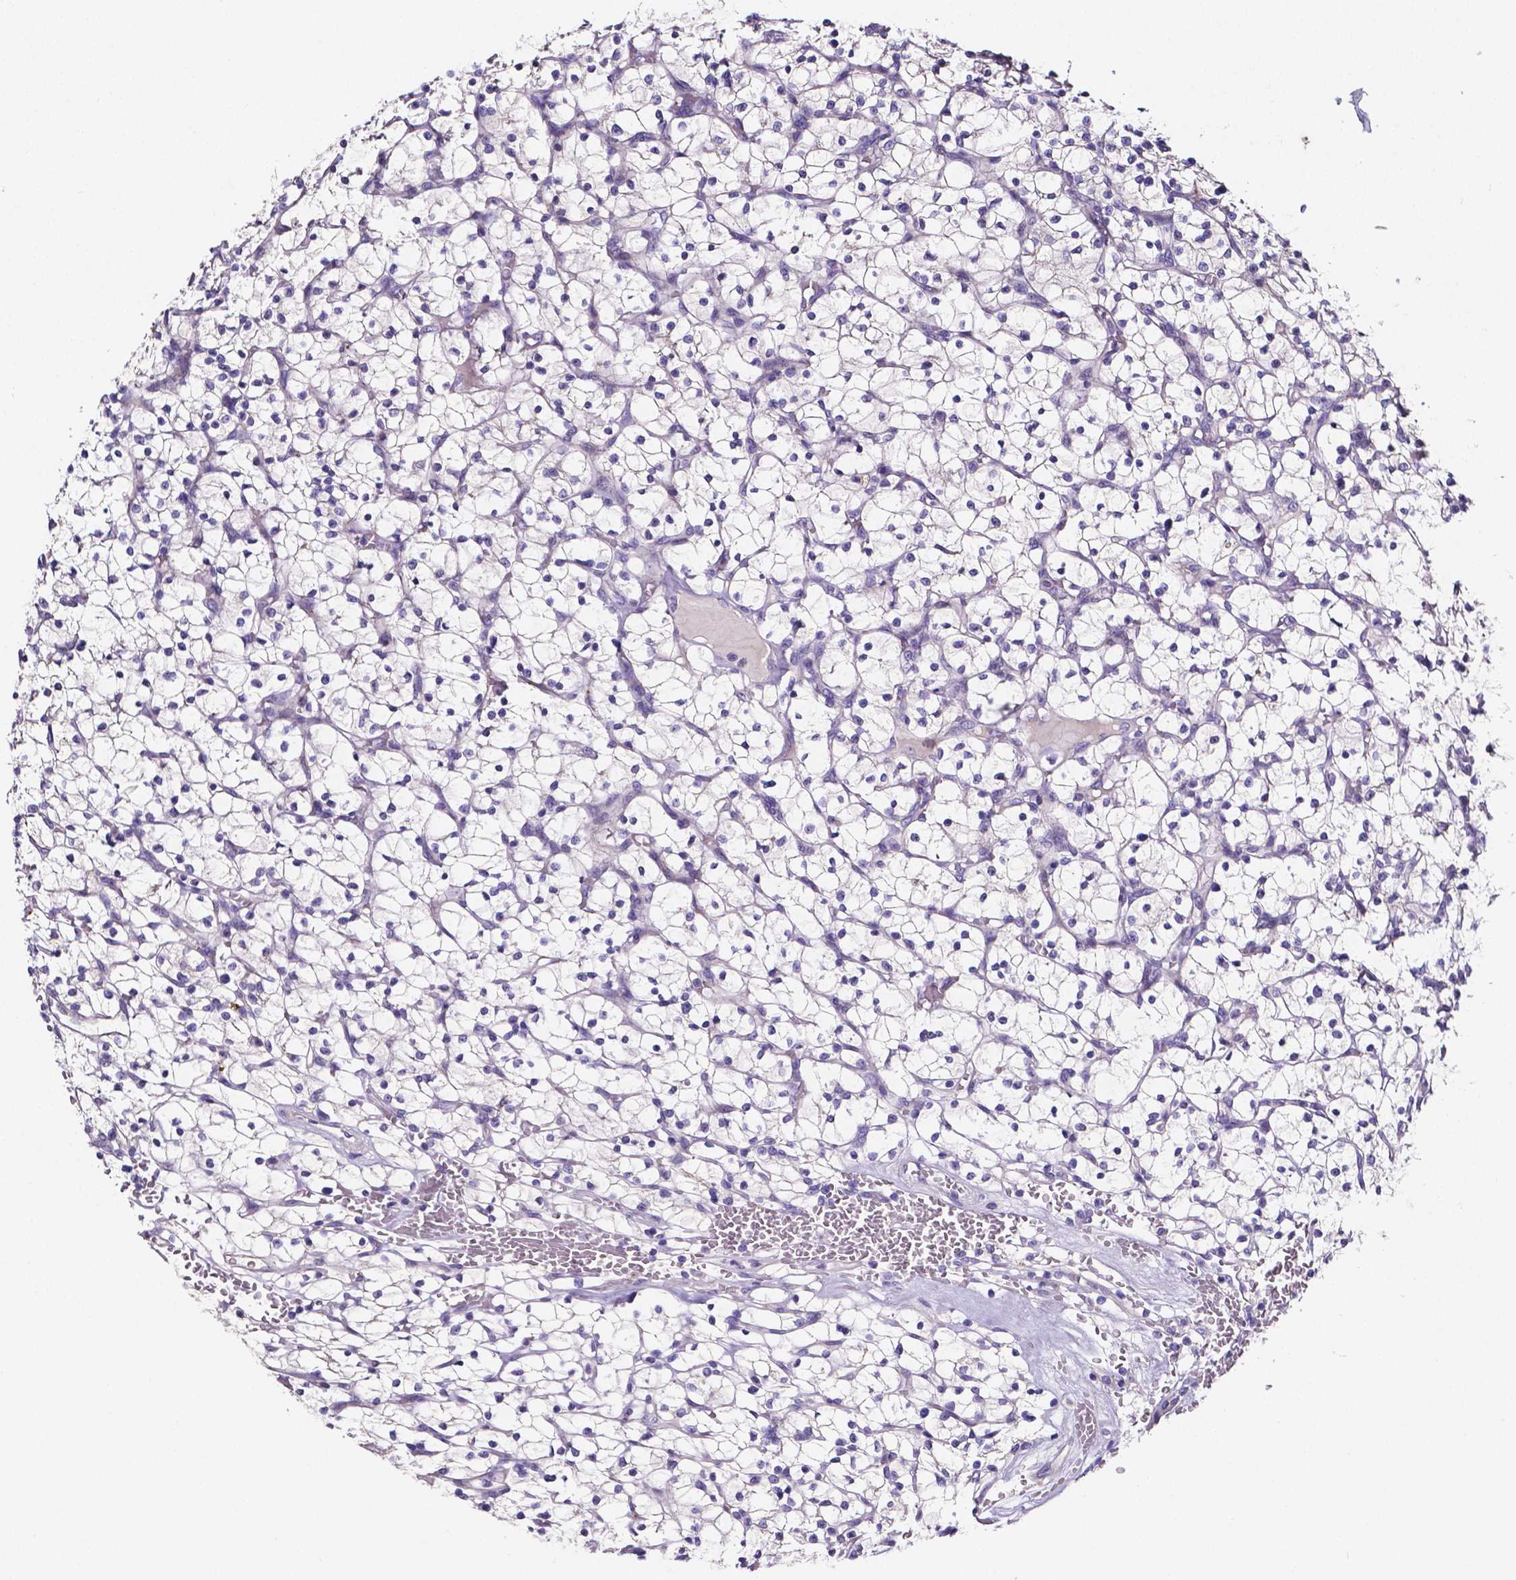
{"staining": {"intensity": "negative", "quantity": "none", "location": "none"}, "tissue": "renal cancer", "cell_type": "Tumor cells", "image_type": "cancer", "snomed": [{"axis": "morphology", "description": "Adenocarcinoma, NOS"}, {"axis": "topography", "description": "Kidney"}], "caption": "Tumor cells are negative for brown protein staining in adenocarcinoma (renal).", "gene": "NRGN", "patient": {"sex": "female", "age": 64}}